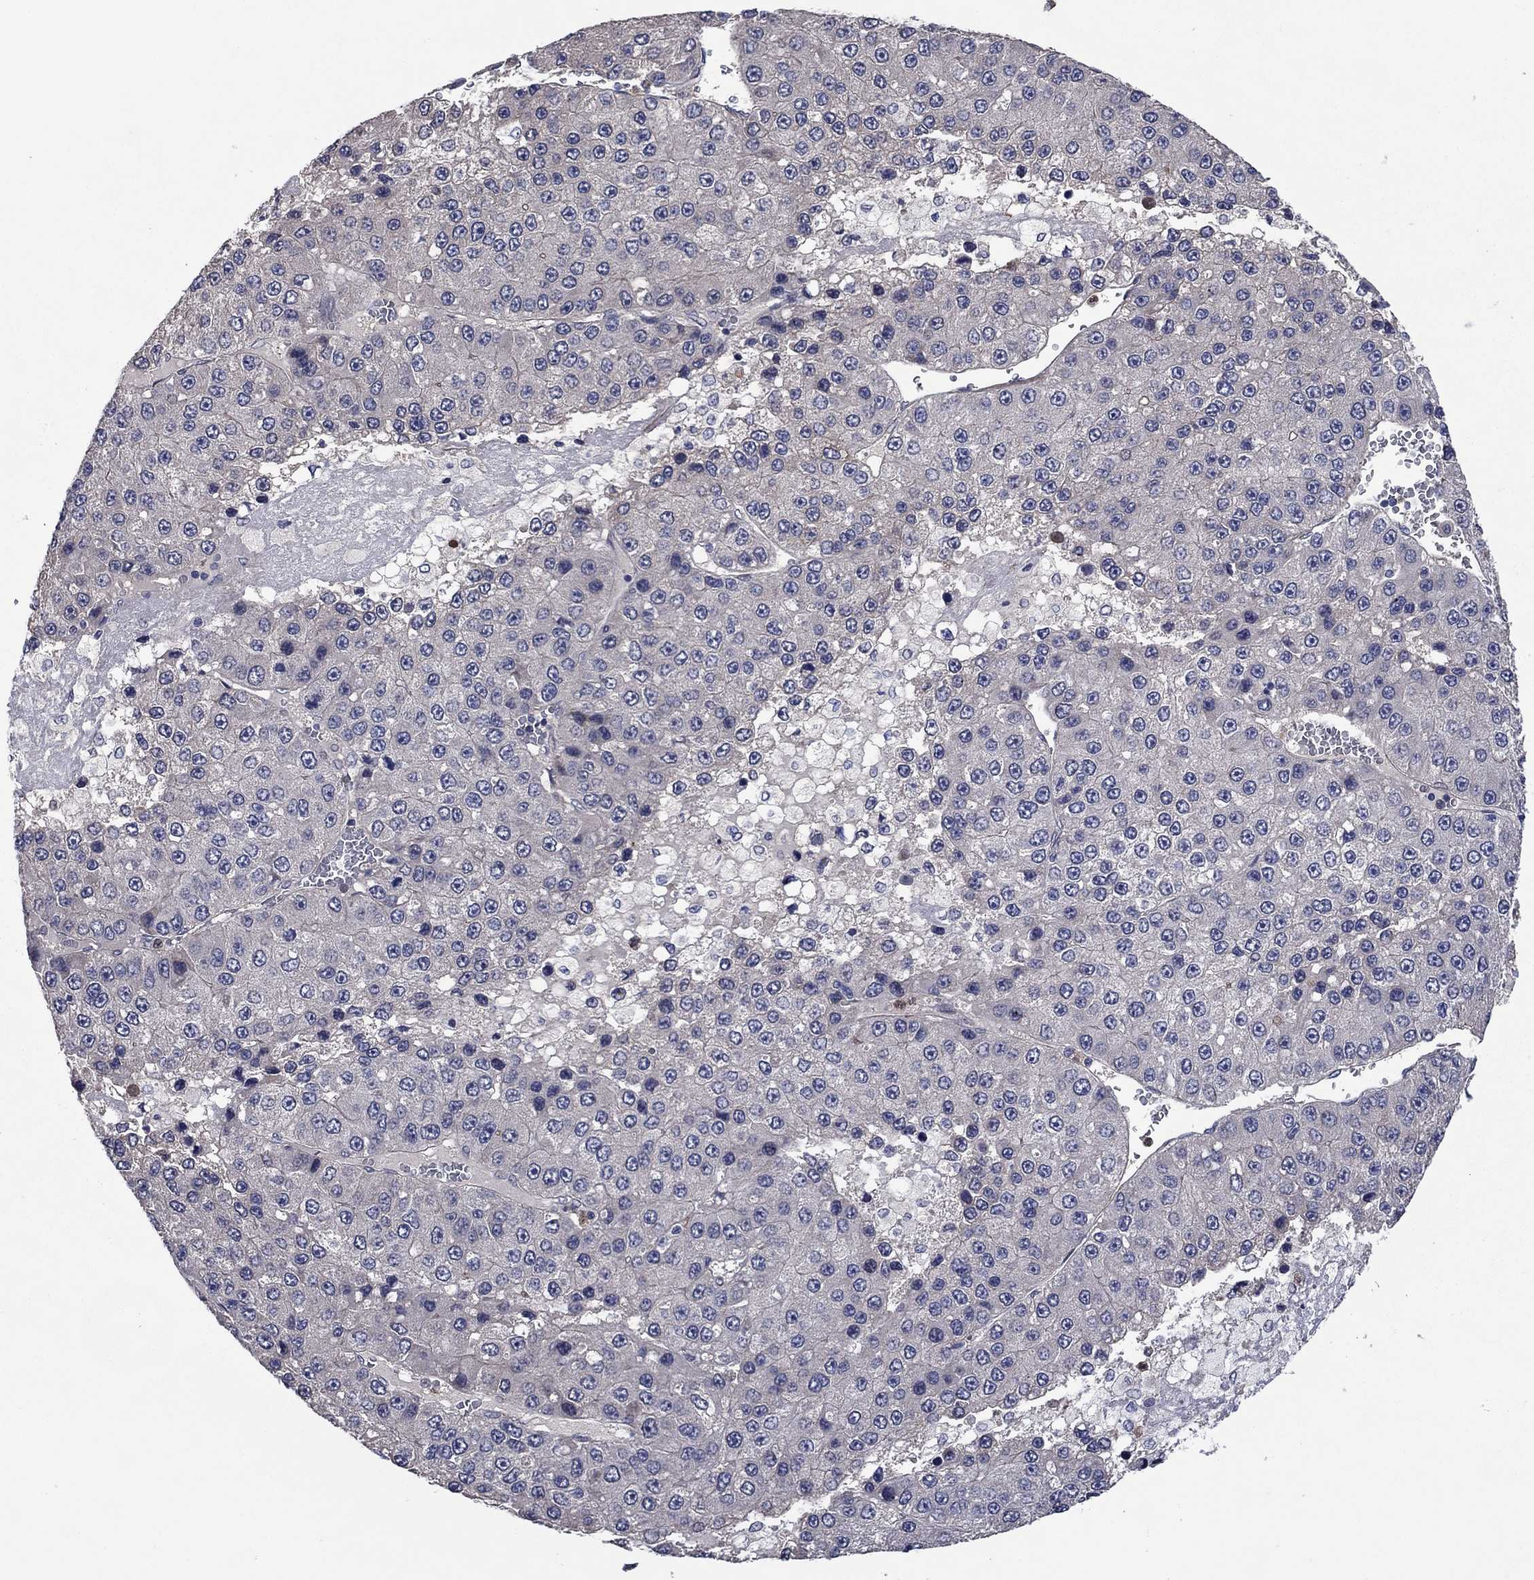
{"staining": {"intensity": "negative", "quantity": "none", "location": "none"}, "tissue": "liver cancer", "cell_type": "Tumor cells", "image_type": "cancer", "snomed": [{"axis": "morphology", "description": "Carcinoma, Hepatocellular, NOS"}, {"axis": "topography", "description": "Liver"}], "caption": "The photomicrograph displays no staining of tumor cells in hepatocellular carcinoma (liver). The staining was performed using DAB to visualize the protein expression in brown, while the nuclei were stained in blue with hematoxylin (Magnification: 20x).", "gene": "MSRB1", "patient": {"sex": "female", "age": 73}}